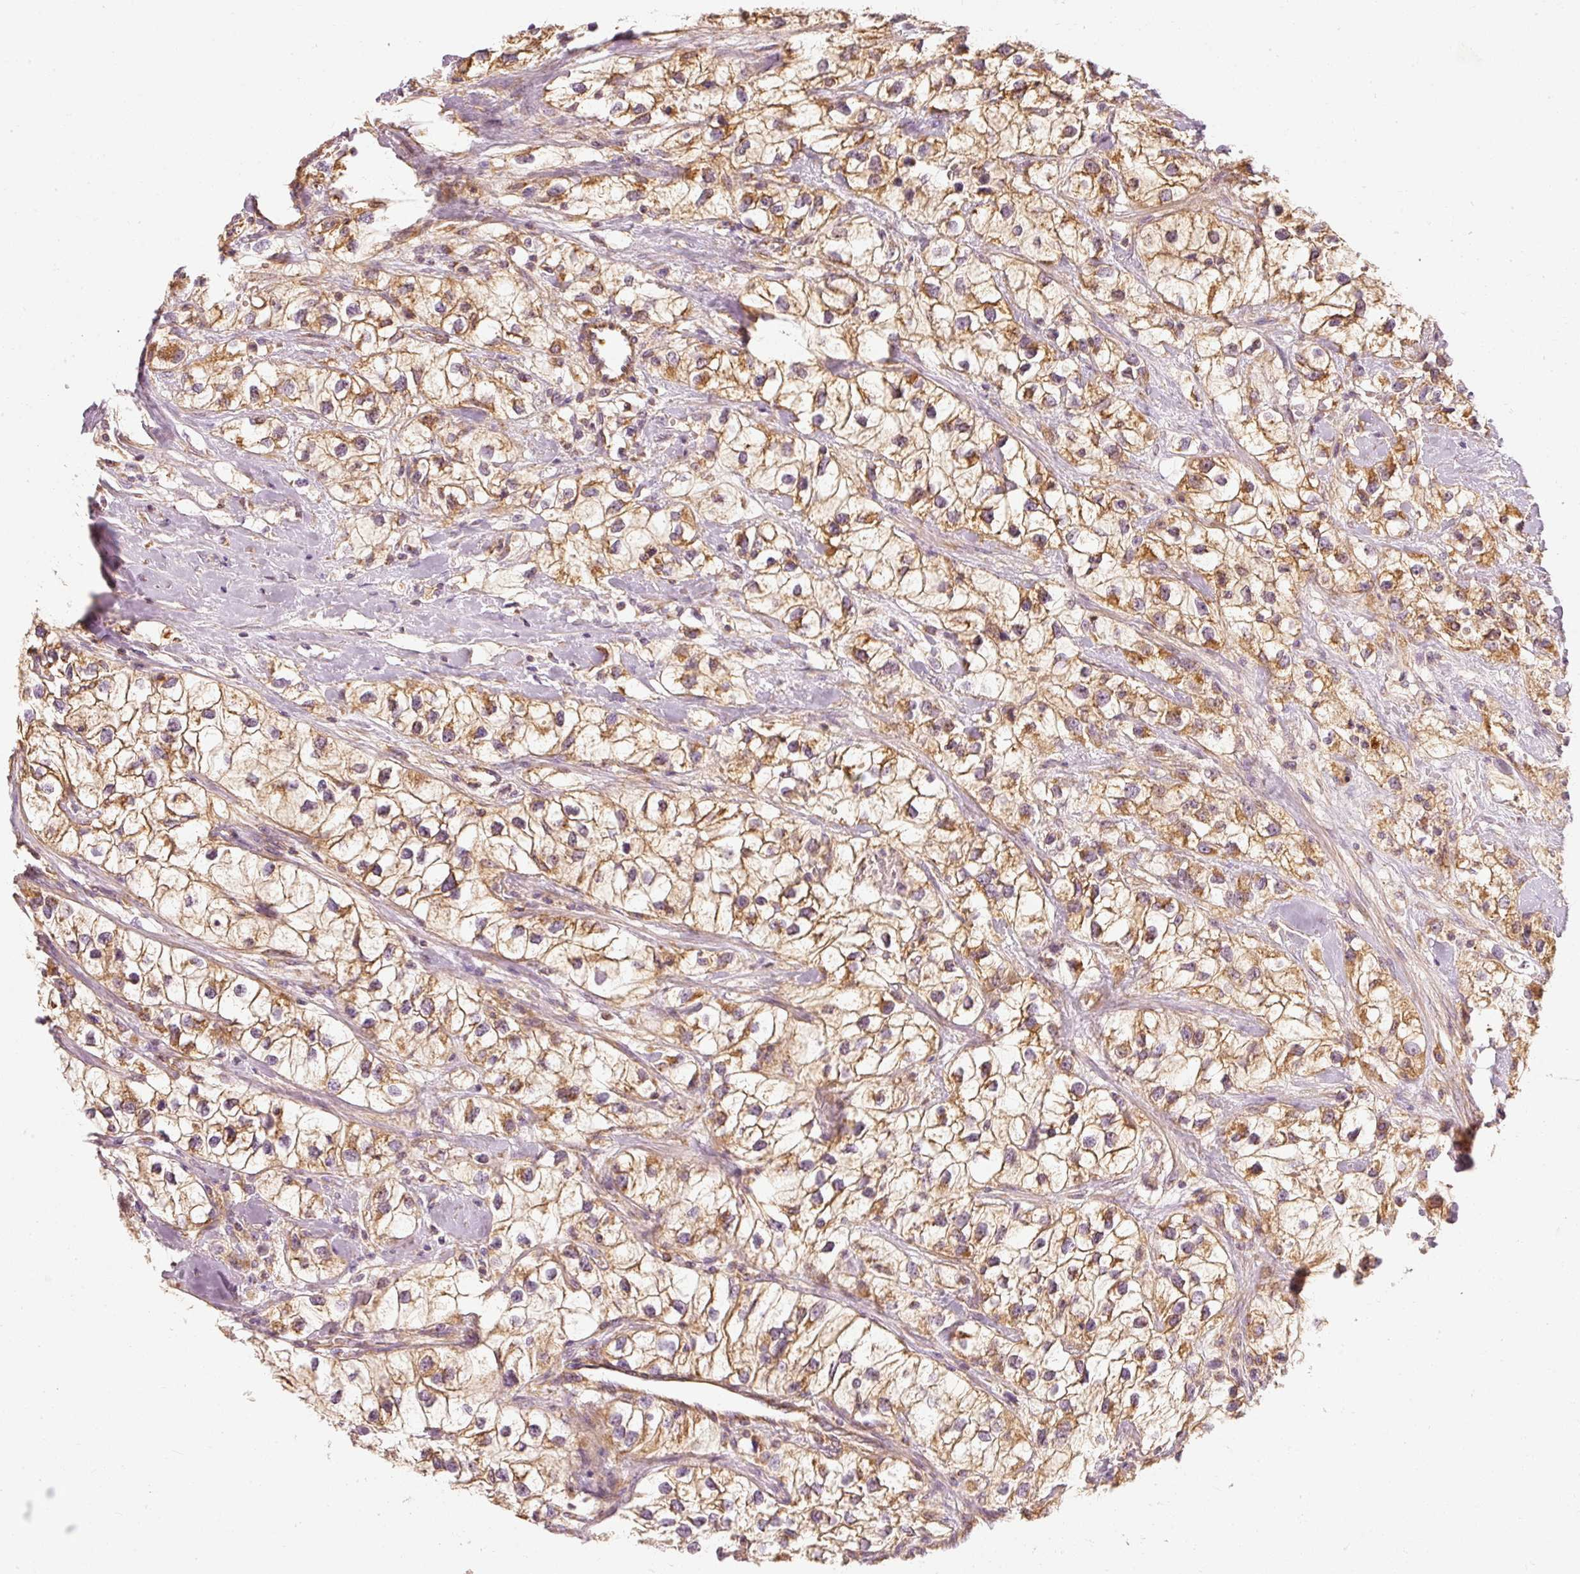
{"staining": {"intensity": "moderate", "quantity": ">75%", "location": "cytoplasmic/membranous"}, "tissue": "renal cancer", "cell_type": "Tumor cells", "image_type": "cancer", "snomed": [{"axis": "morphology", "description": "Adenocarcinoma, NOS"}, {"axis": "topography", "description": "Kidney"}], "caption": "DAB immunohistochemical staining of human adenocarcinoma (renal) exhibits moderate cytoplasmic/membranous protein staining in approximately >75% of tumor cells. (Brightfield microscopy of DAB IHC at high magnification).", "gene": "TOMM40", "patient": {"sex": "male", "age": 59}}